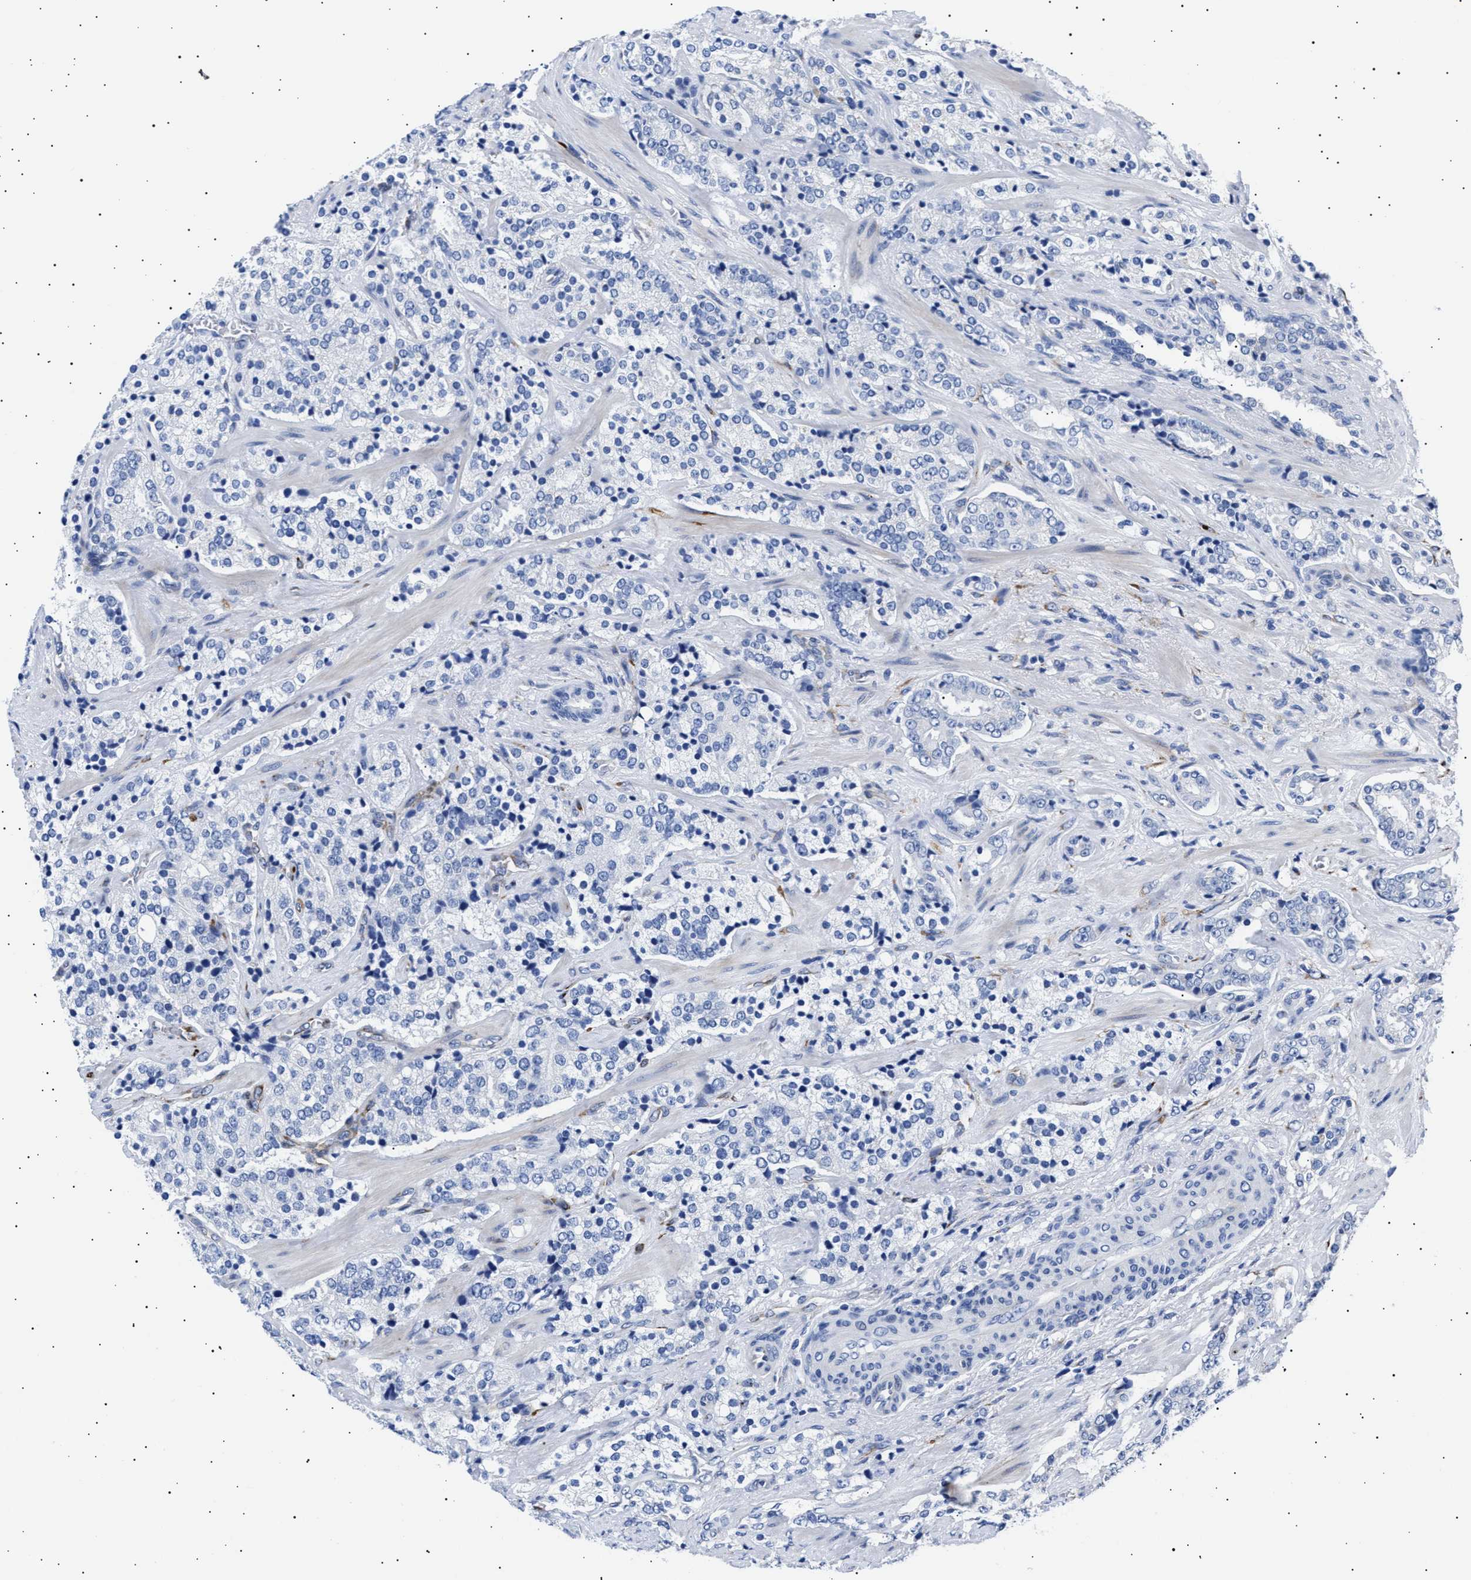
{"staining": {"intensity": "negative", "quantity": "none", "location": "none"}, "tissue": "prostate cancer", "cell_type": "Tumor cells", "image_type": "cancer", "snomed": [{"axis": "morphology", "description": "Adenocarcinoma, High grade"}, {"axis": "topography", "description": "Prostate"}], "caption": "This is an immunohistochemistry (IHC) micrograph of human high-grade adenocarcinoma (prostate). There is no positivity in tumor cells.", "gene": "HEMGN", "patient": {"sex": "male", "age": 71}}